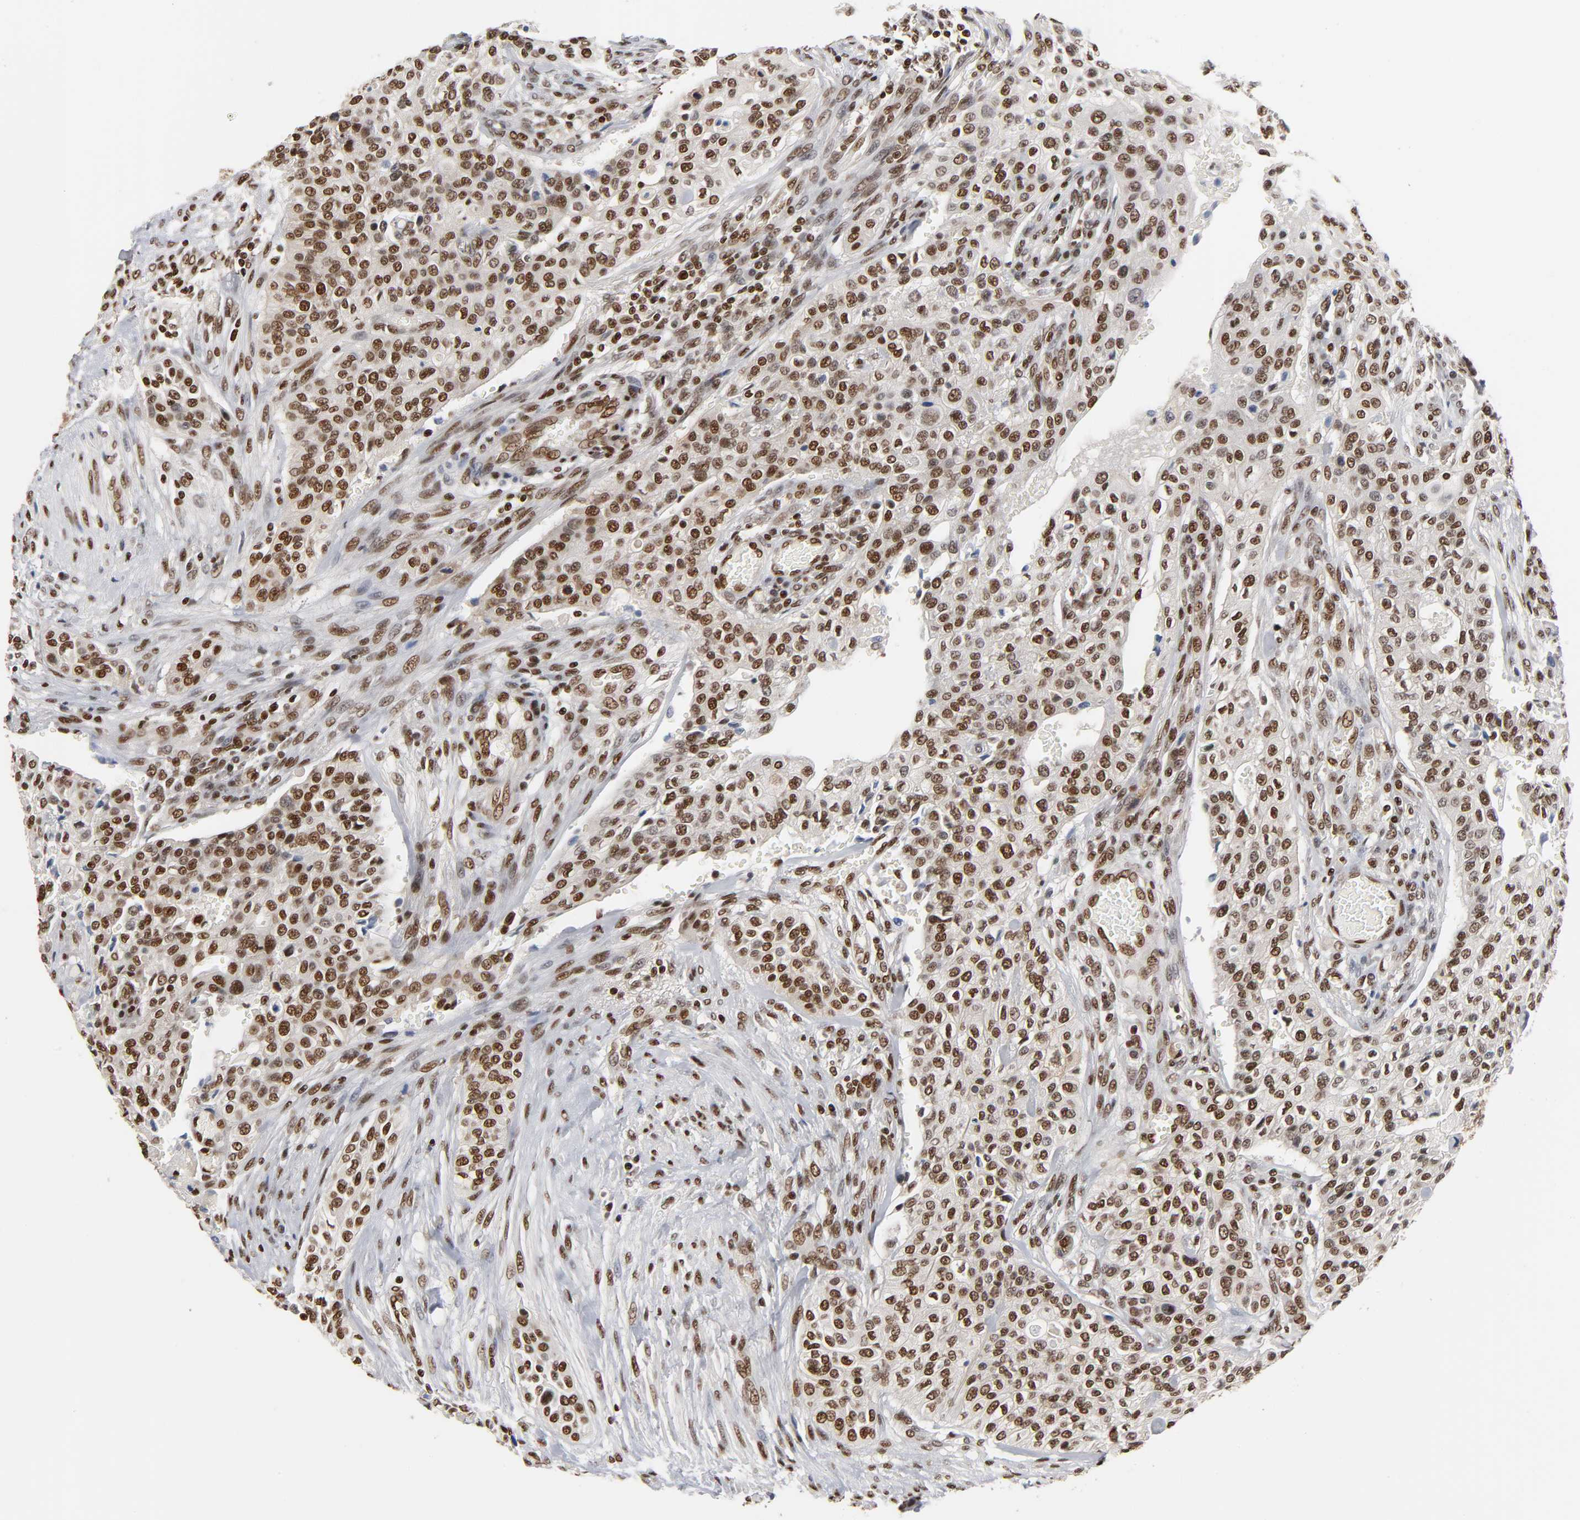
{"staining": {"intensity": "strong", "quantity": ">75%", "location": "nuclear"}, "tissue": "urothelial cancer", "cell_type": "Tumor cells", "image_type": "cancer", "snomed": [{"axis": "morphology", "description": "Urothelial carcinoma, High grade"}, {"axis": "topography", "description": "Urinary bladder"}], "caption": "Tumor cells show high levels of strong nuclear positivity in about >75% of cells in human urothelial cancer.", "gene": "ILKAP", "patient": {"sex": "male", "age": 74}}